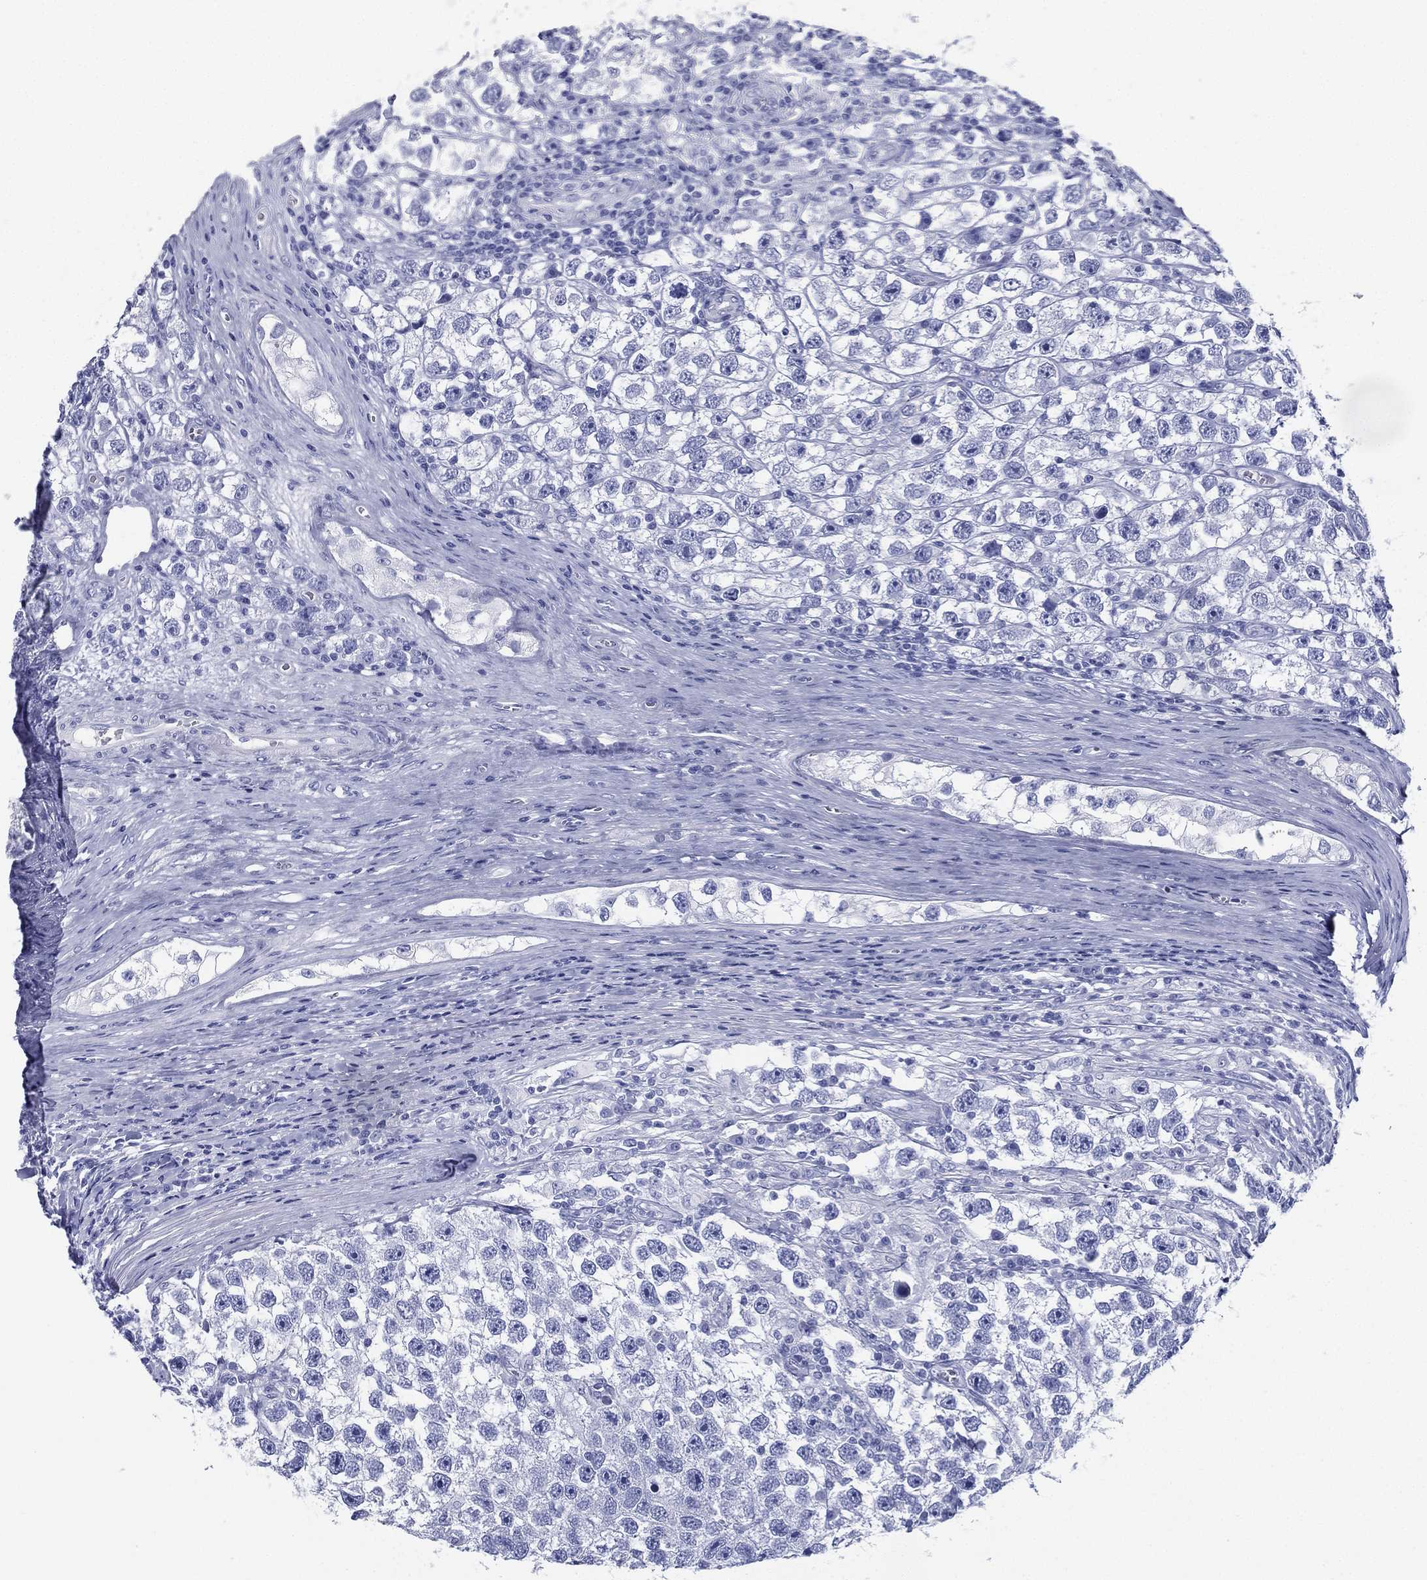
{"staining": {"intensity": "negative", "quantity": "none", "location": "none"}, "tissue": "testis cancer", "cell_type": "Tumor cells", "image_type": "cancer", "snomed": [{"axis": "morphology", "description": "Seminoma, NOS"}, {"axis": "topography", "description": "Testis"}], "caption": "Immunohistochemistry image of neoplastic tissue: testis cancer stained with DAB (3,3'-diaminobenzidine) shows no significant protein positivity in tumor cells. (Immunohistochemistry, brightfield microscopy, high magnification).", "gene": "RSPH4A", "patient": {"sex": "male", "age": 26}}